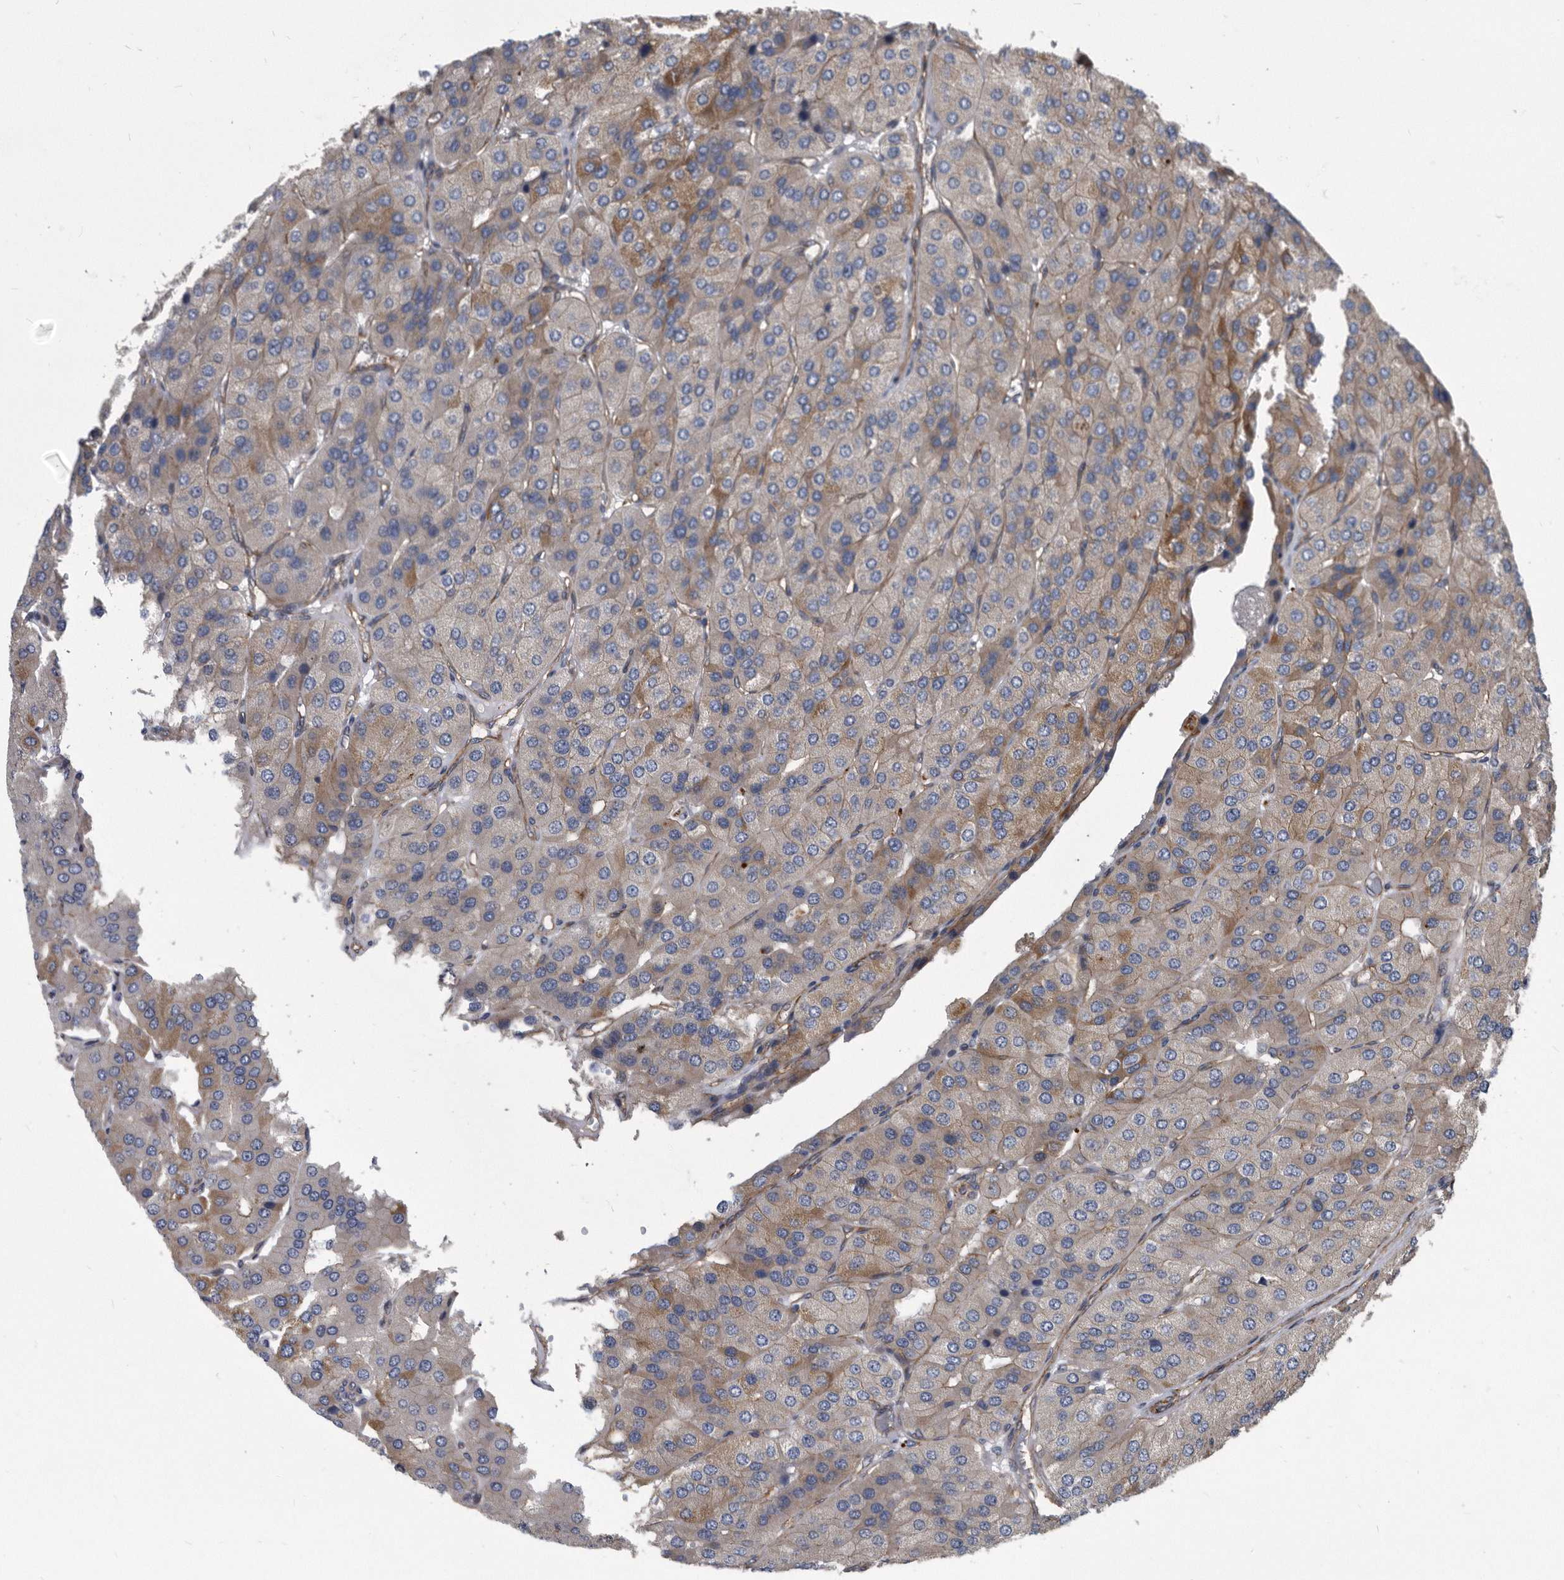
{"staining": {"intensity": "moderate", "quantity": "<25%", "location": "cytoplasmic/membranous"}, "tissue": "parathyroid gland", "cell_type": "Glandular cells", "image_type": "normal", "snomed": [{"axis": "morphology", "description": "Normal tissue, NOS"}, {"axis": "morphology", "description": "Adenoma, NOS"}, {"axis": "topography", "description": "Parathyroid gland"}], "caption": "Protein expression analysis of unremarkable parathyroid gland demonstrates moderate cytoplasmic/membranous expression in approximately <25% of glandular cells.", "gene": "ARMCX1", "patient": {"sex": "female", "age": 86}}